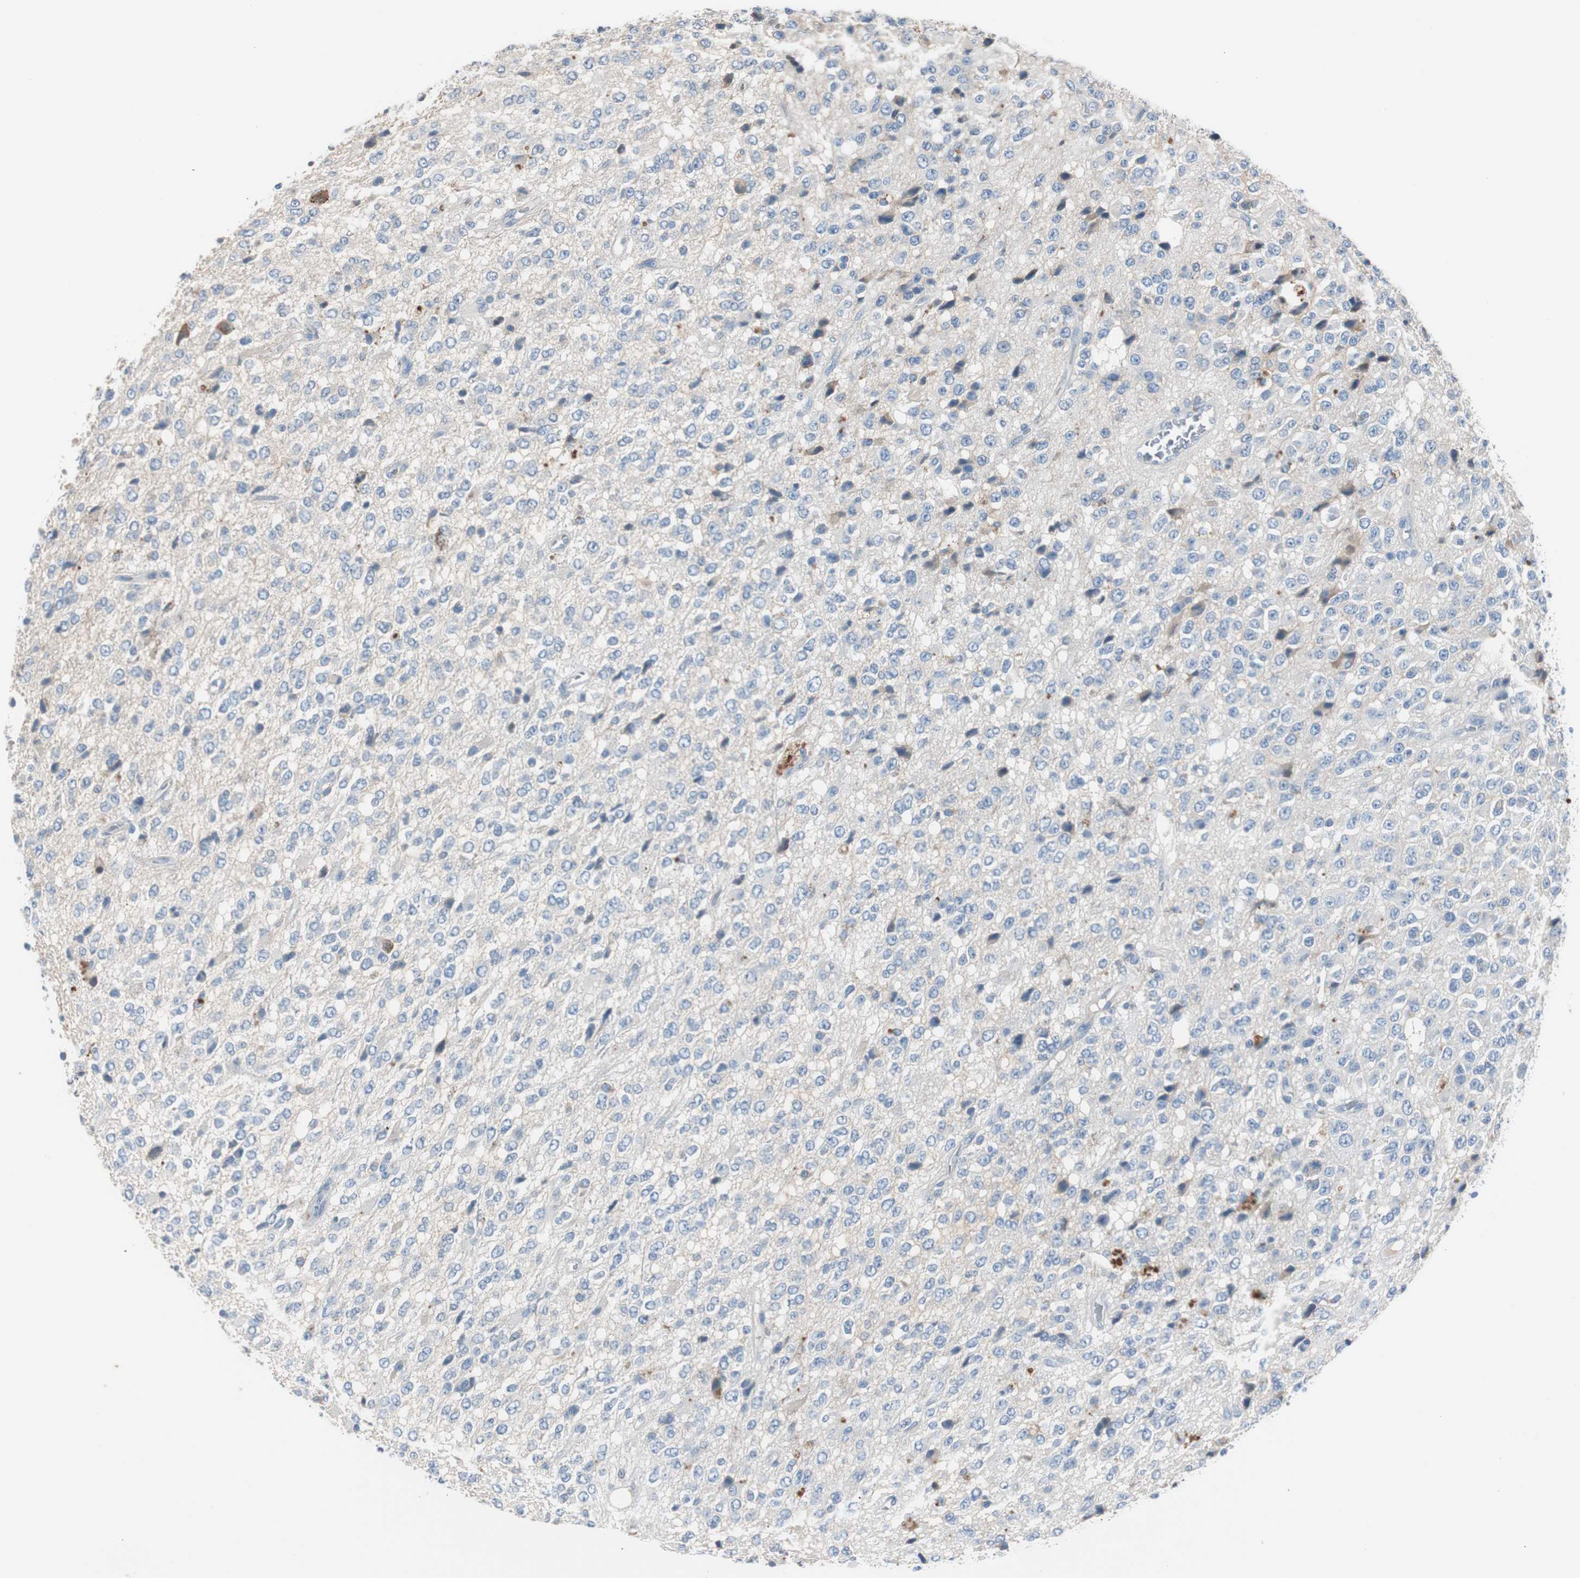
{"staining": {"intensity": "negative", "quantity": "none", "location": "none"}, "tissue": "glioma", "cell_type": "Tumor cells", "image_type": "cancer", "snomed": [{"axis": "morphology", "description": "Glioma, malignant, High grade"}, {"axis": "topography", "description": "pancreas cauda"}], "caption": "High power microscopy histopathology image of an immunohistochemistry (IHC) histopathology image of glioma, revealing no significant staining in tumor cells.", "gene": "SERPINF1", "patient": {"sex": "male", "age": 60}}